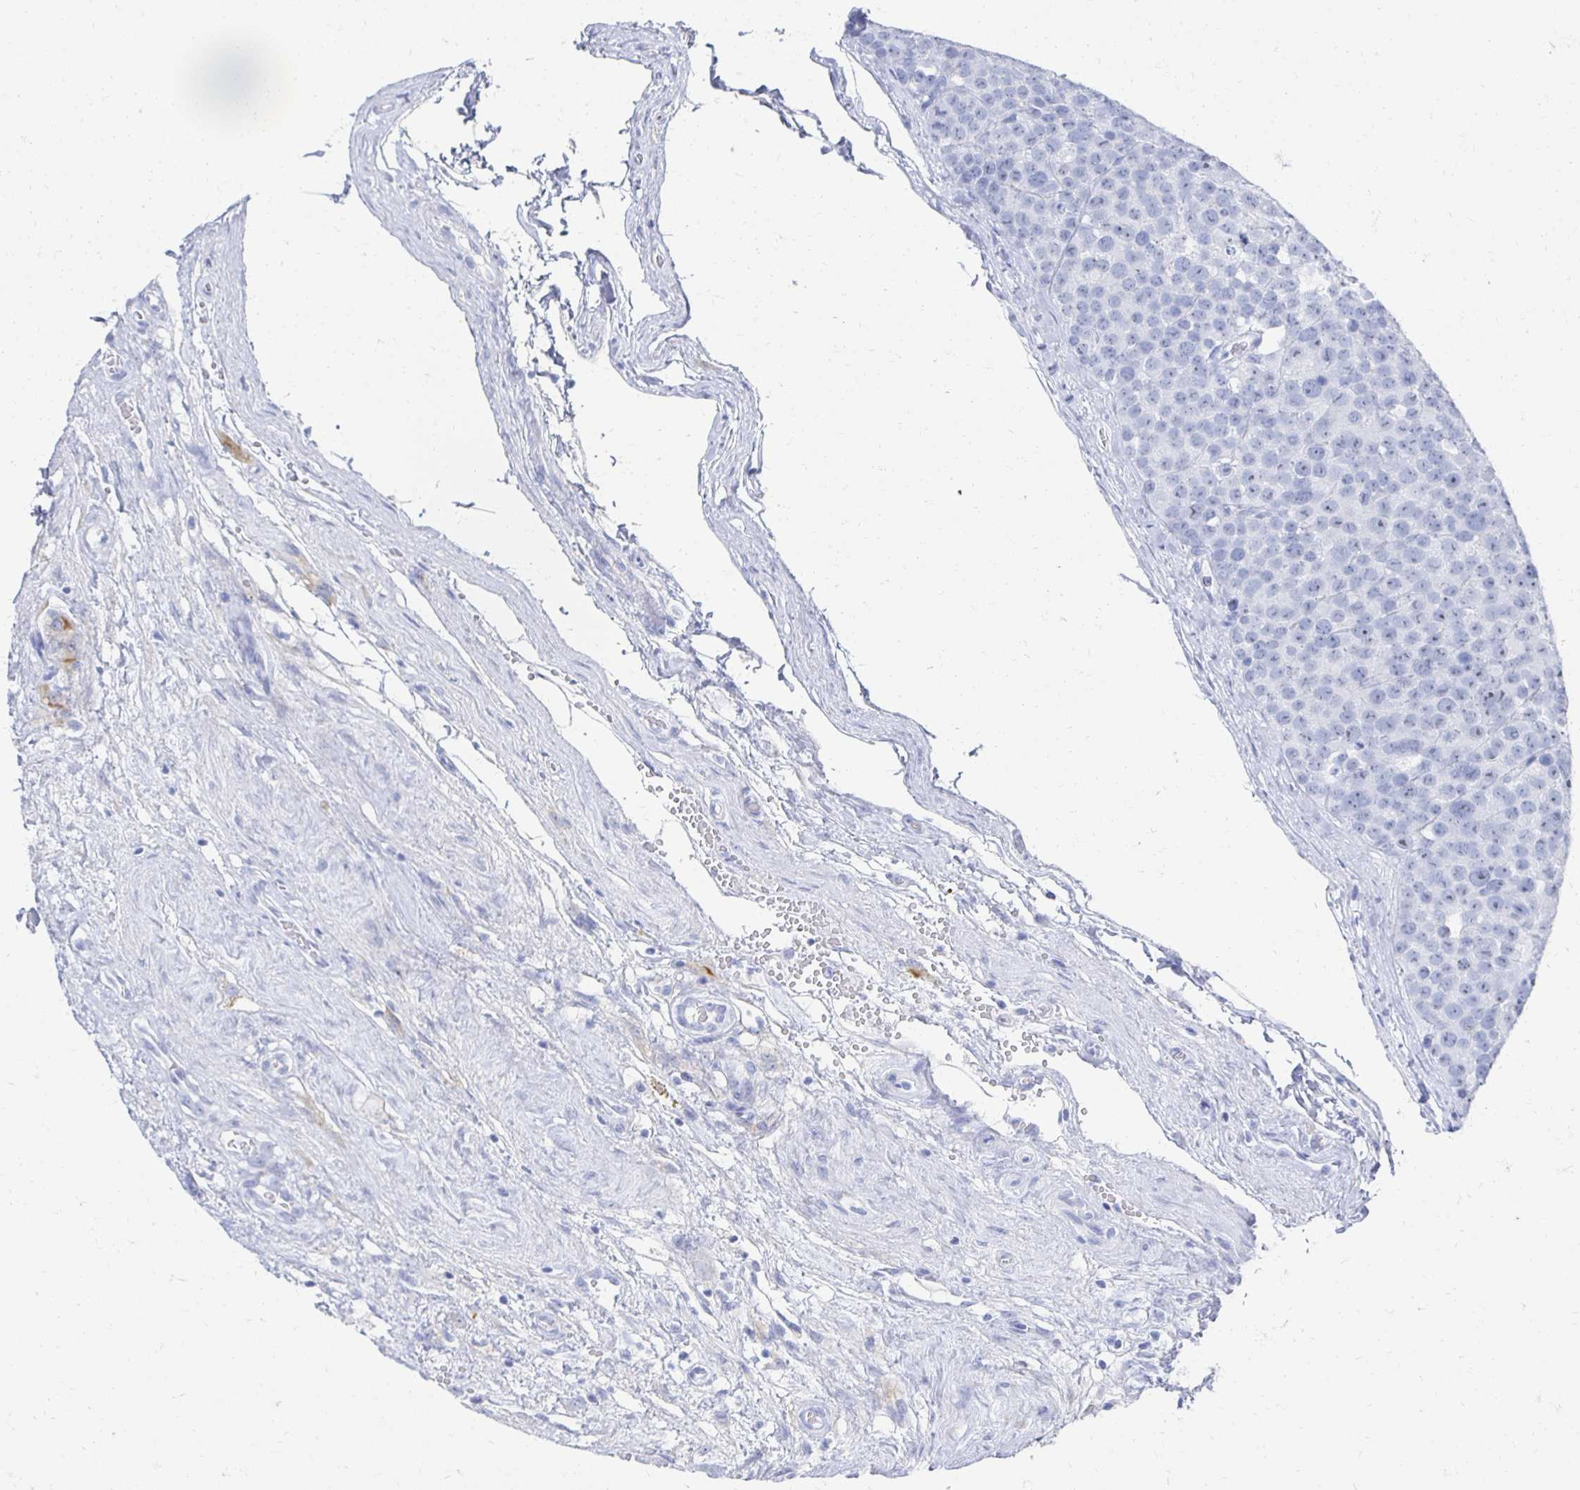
{"staining": {"intensity": "negative", "quantity": "none", "location": "none"}, "tissue": "testis cancer", "cell_type": "Tumor cells", "image_type": "cancer", "snomed": [{"axis": "morphology", "description": "Seminoma, NOS"}, {"axis": "topography", "description": "Testis"}], "caption": "An image of human testis cancer is negative for staining in tumor cells.", "gene": "CST6", "patient": {"sex": "male", "age": 71}}